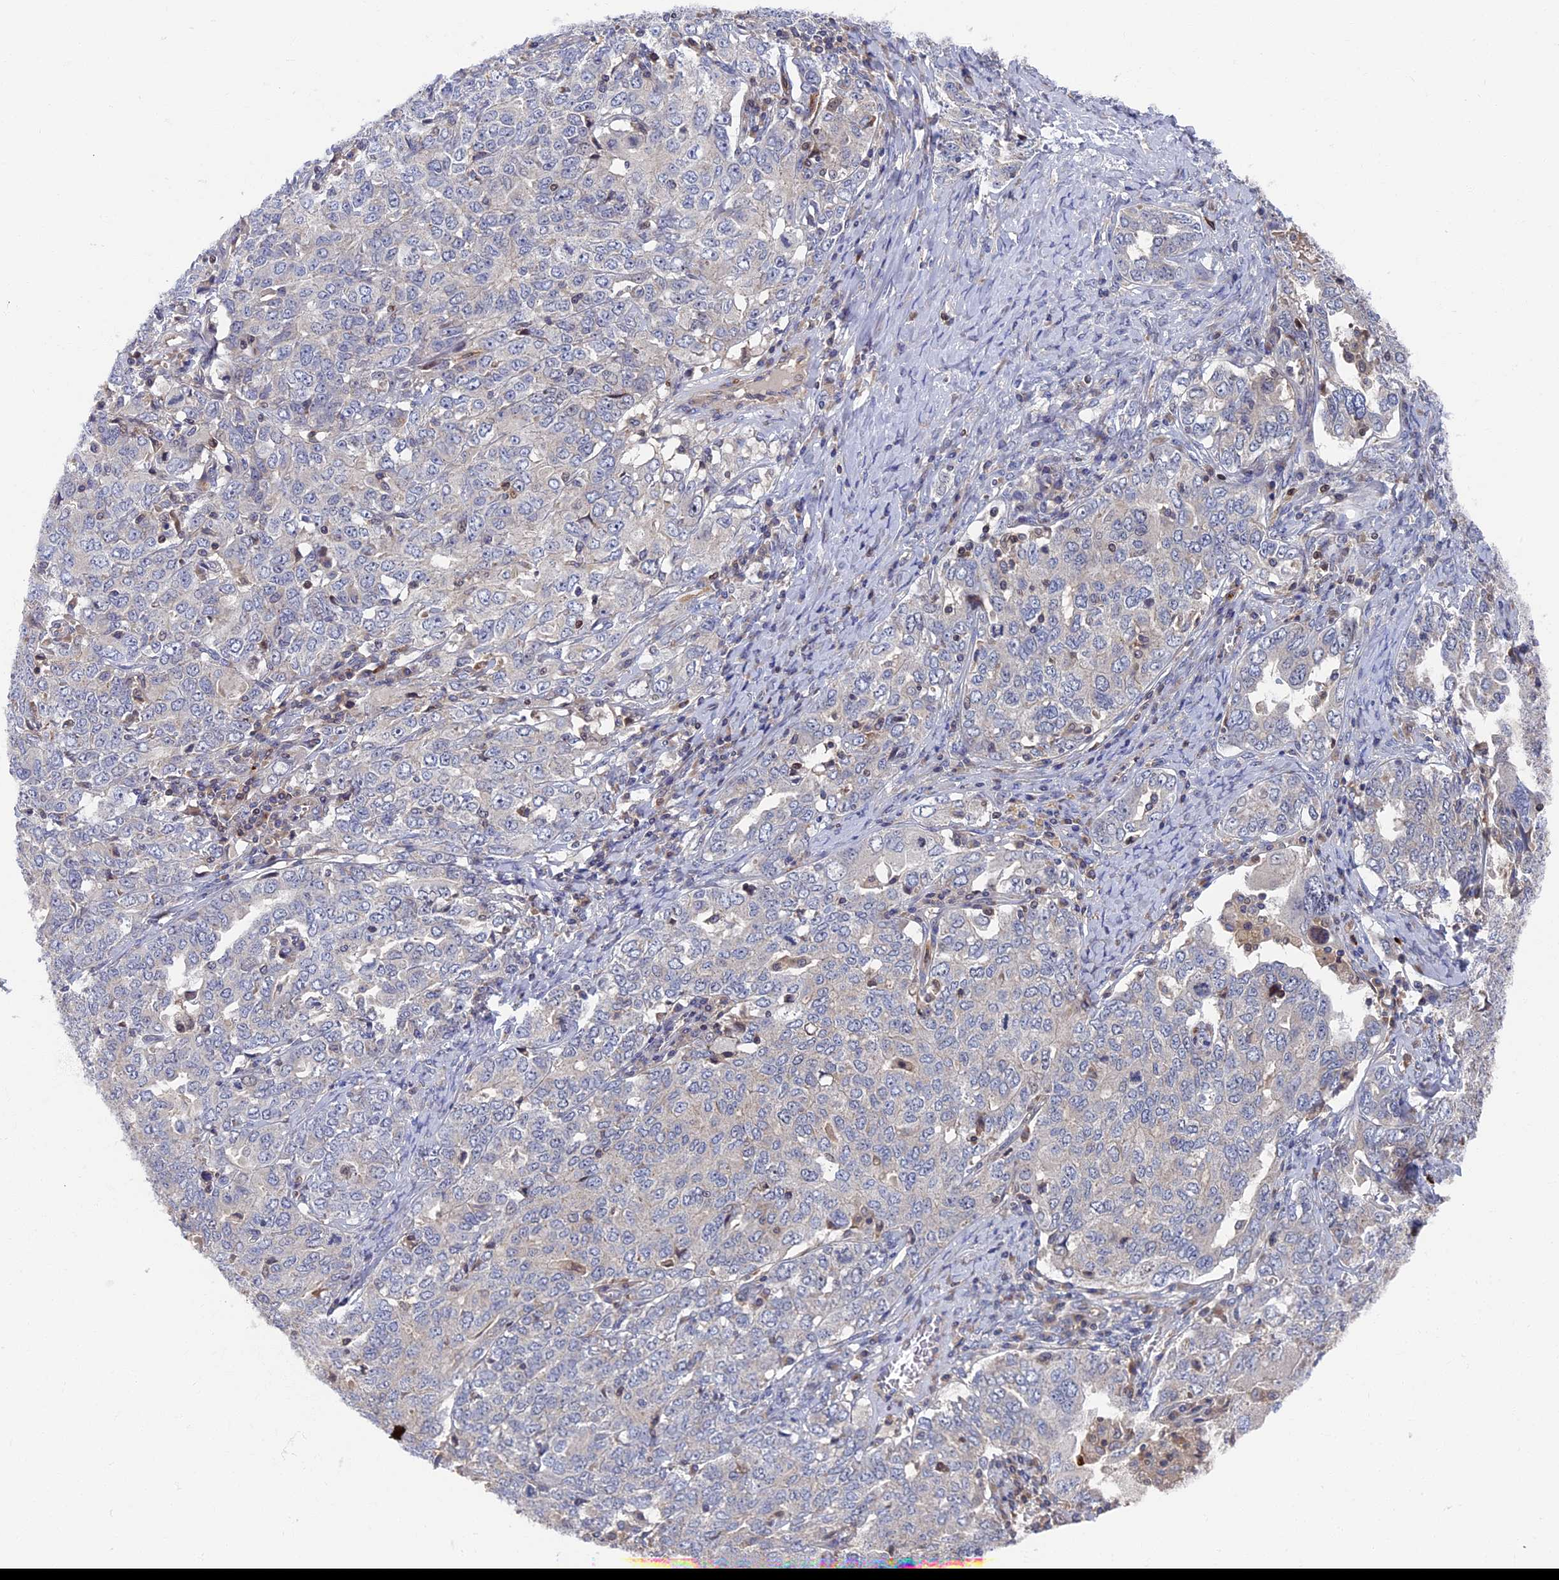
{"staining": {"intensity": "negative", "quantity": "none", "location": "none"}, "tissue": "ovarian cancer", "cell_type": "Tumor cells", "image_type": "cancer", "snomed": [{"axis": "morphology", "description": "Carcinoma, endometroid"}, {"axis": "topography", "description": "Ovary"}], "caption": "This is an immunohistochemistry (IHC) image of ovarian cancer (endometroid carcinoma). There is no expression in tumor cells.", "gene": "TNK2", "patient": {"sex": "female", "age": 62}}